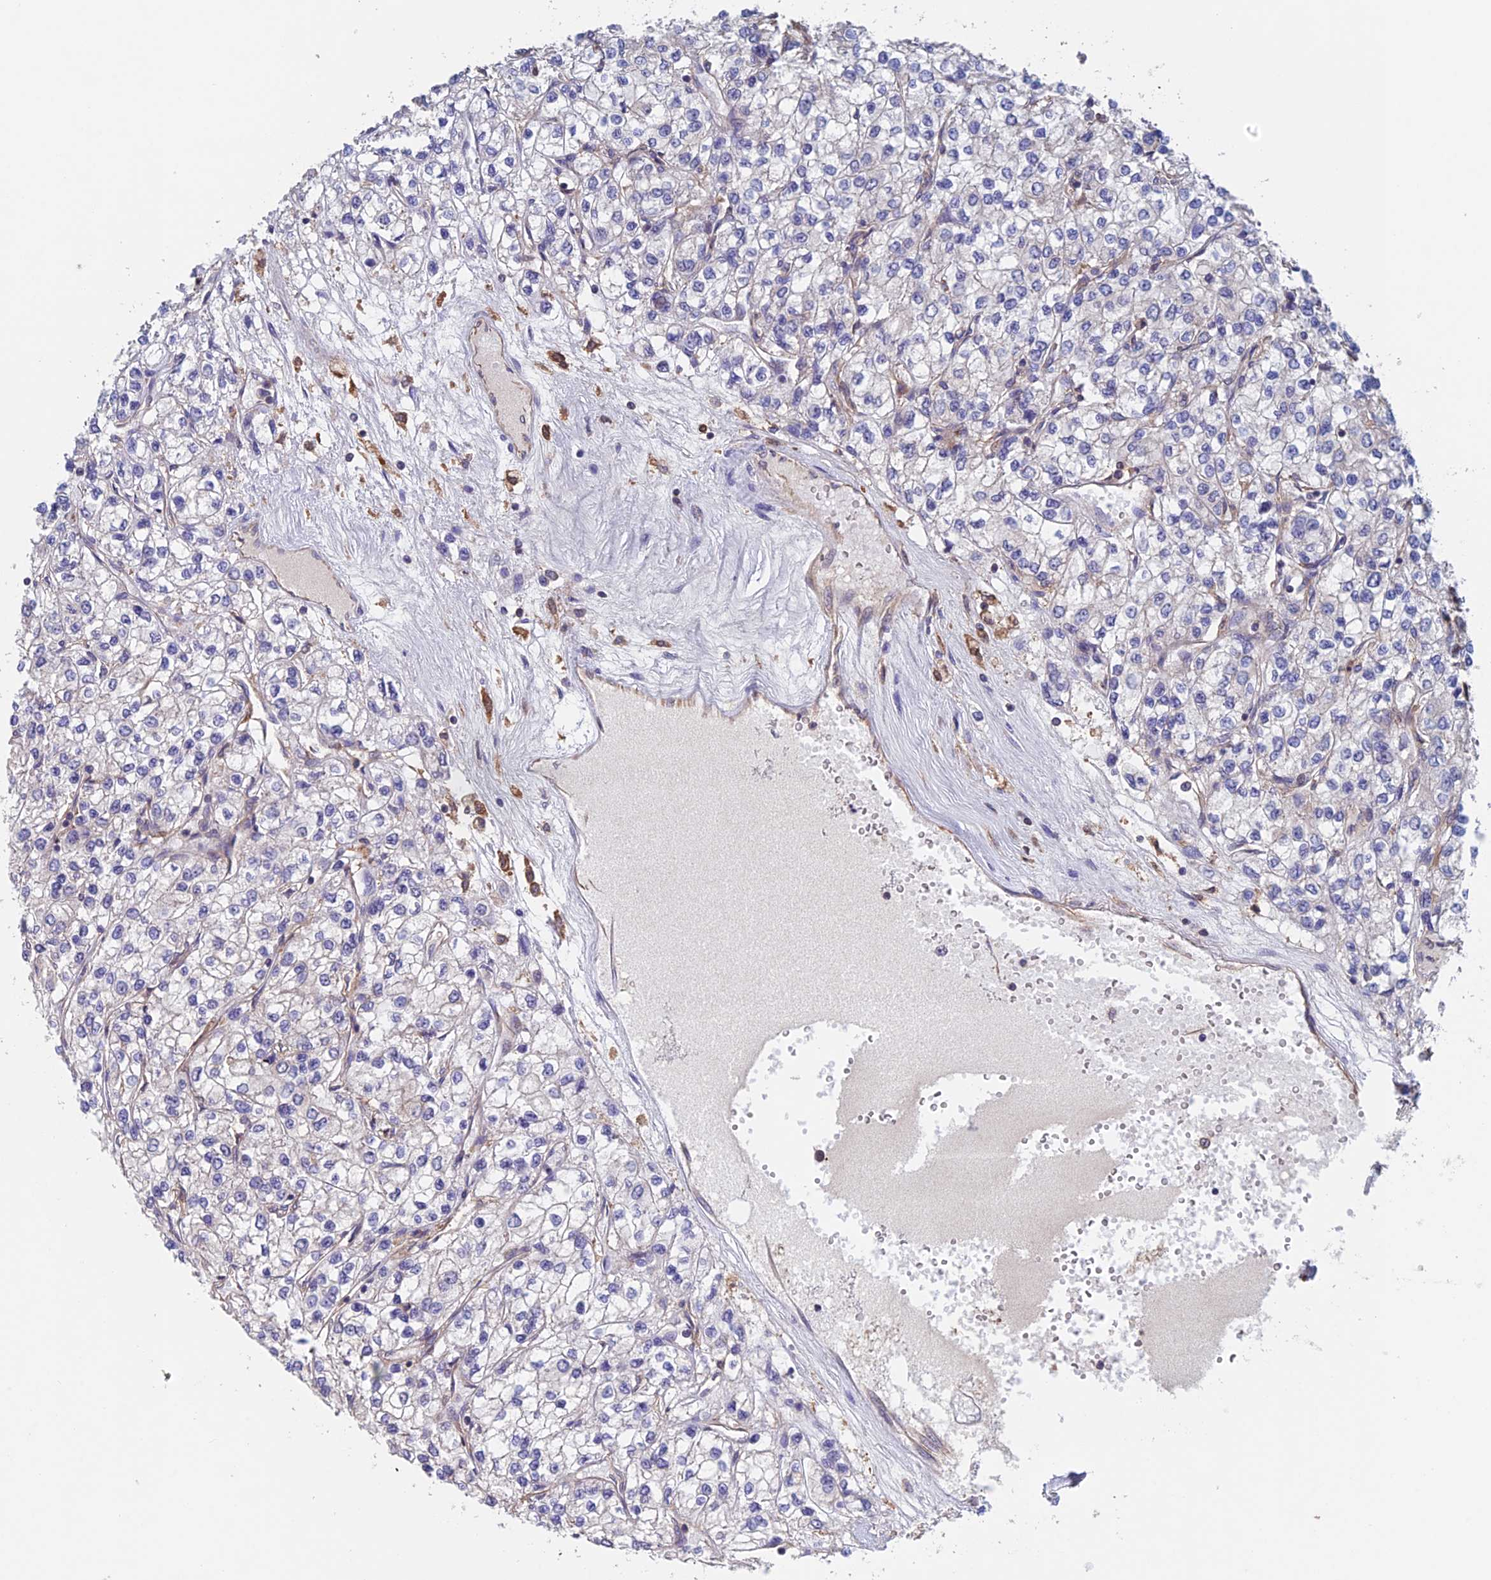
{"staining": {"intensity": "negative", "quantity": "none", "location": "none"}, "tissue": "renal cancer", "cell_type": "Tumor cells", "image_type": "cancer", "snomed": [{"axis": "morphology", "description": "Adenocarcinoma, NOS"}, {"axis": "topography", "description": "Kidney"}], "caption": "The immunohistochemistry image has no significant positivity in tumor cells of adenocarcinoma (renal) tissue. (Brightfield microscopy of DAB immunohistochemistry (IHC) at high magnification).", "gene": "NUDT16L1", "patient": {"sex": "male", "age": 80}}